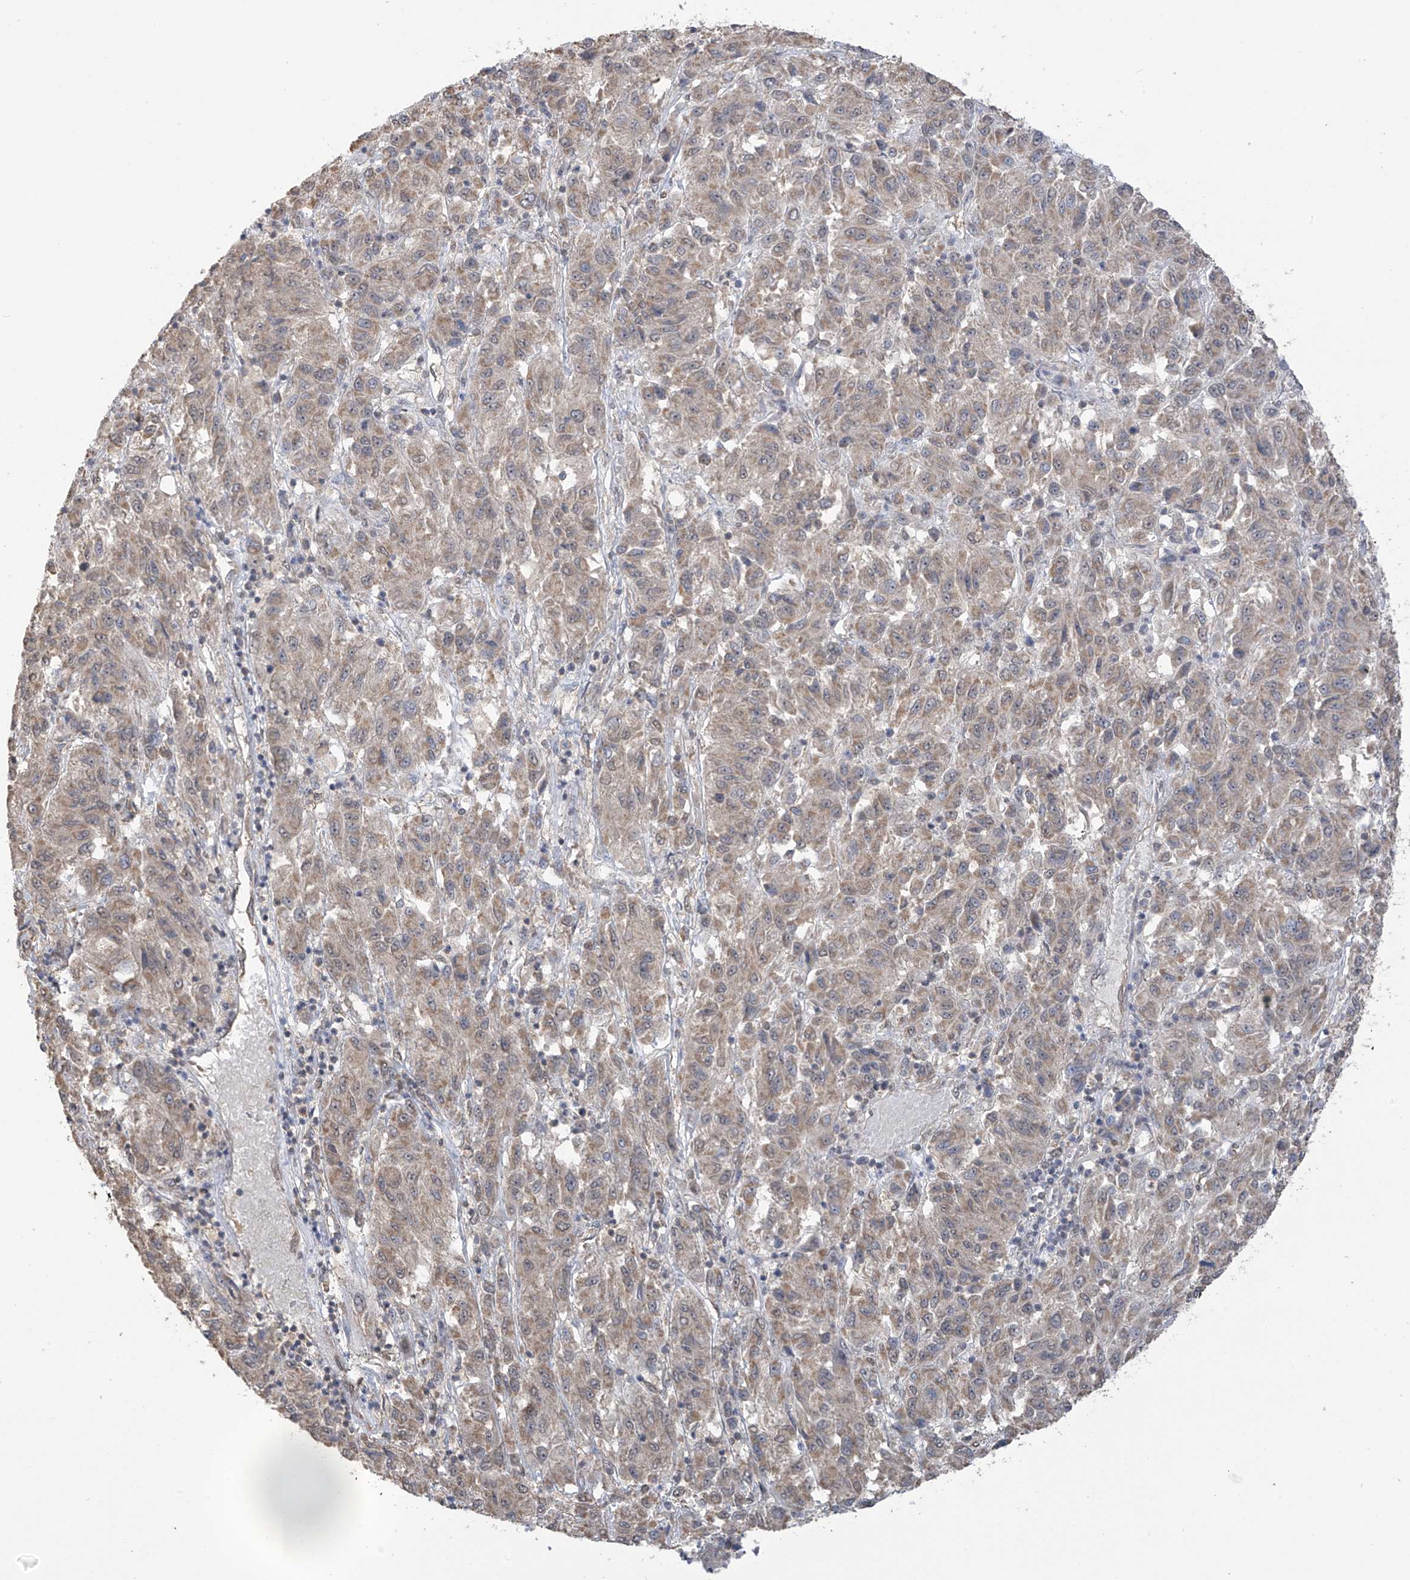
{"staining": {"intensity": "moderate", "quantity": ">75%", "location": "cytoplasmic/membranous"}, "tissue": "melanoma", "cell_type": "Tumor cells", "image_type": "cancer", "snomed": [{"axis": "morphology", "description": "Malignant melanoma, Metastatic site"}, {"axis": "topography", "description": "Lung"}], "caption": "The photomicrograph shows staining of malignant melanoma (metastatic site), revealing moderate cytoplasmic/membranous protein staining (brown color) within tumor cells.", "gene": "KIAA1522", "patient": {"sex": "male", "age": 64}}